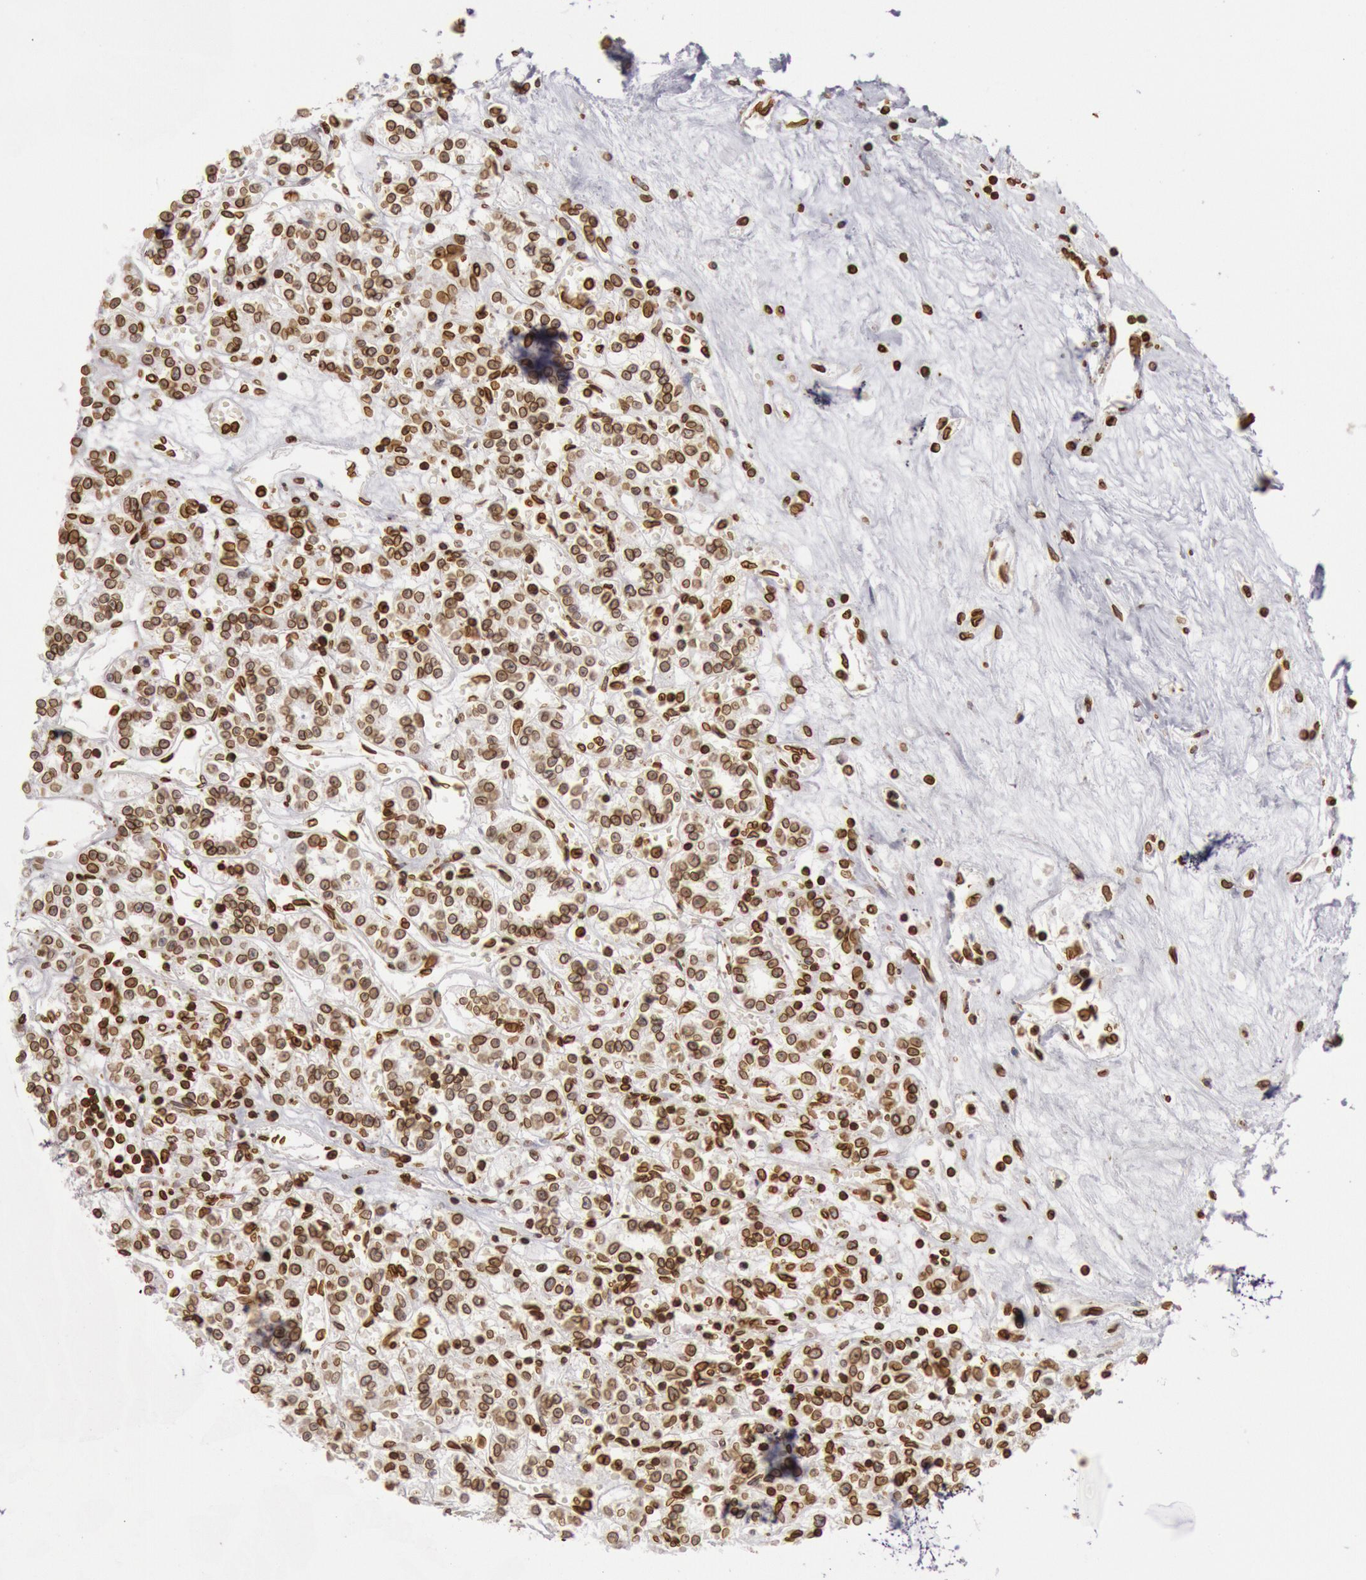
{"staining": {"intensity": "strong", "quantity": ">75%", "location": "cytoplasmic/membranous,nuclear"}, "tissue": "renal cancer", "cell_type": "Tumor cells", "image_type": "cancer", "snomed": [{"axis": "morphology", "description": "Adenocarcinoma, NOS"}, {"axis": "topography", "description": "Kidney"}], "caption": "Protein analysis of renal adenocarcinoma tissue demonstrates strong cytoplasmic/membranous and nuclear positivity in about >75% of tumor cells.", "gene": "SUN2", "patient": {"sex": "female", "age": 76}}